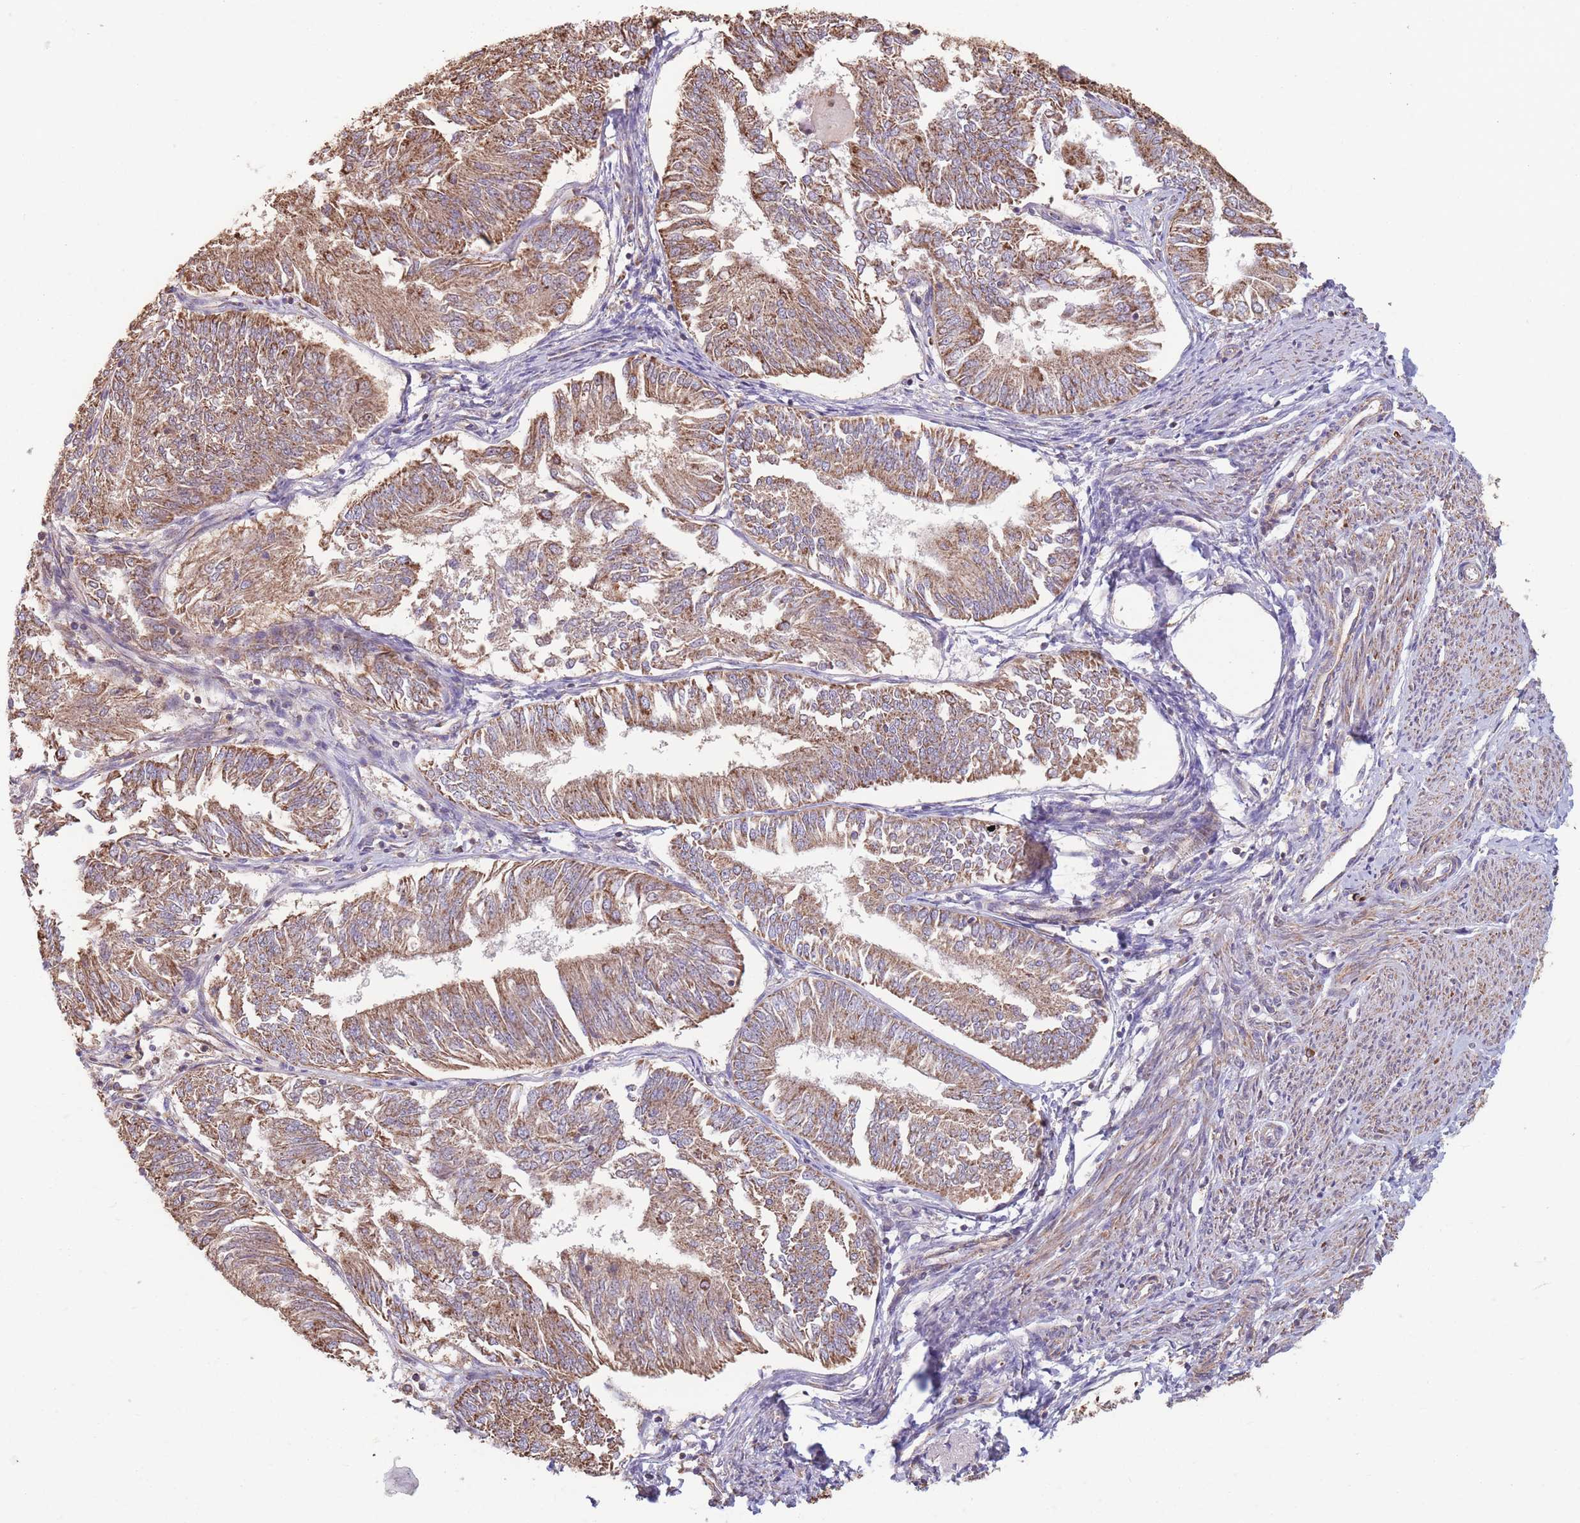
{"staining": {"intensity": "moderate", "quantity": ">75%", "location": "cytoplasmic/membranous"}, "tissue": "endometrial cancer", "cell_type": "Tumor cells", "image_type": "cancer", "snomed": [{"axis": "morphology", "description": "Adenocarcinoma, NOS"}, {"axis": "topography", "description": "Endometrium"}], "caption": "A high-resolution photomicrograph shows IHC staining of endometrial cancer (adenocarcinoma), which reveals moderate cytoplasmic/membranous staining in approximately >75% of tumor cells. (DAB IHC, brown staining for protein, blue staining for nuclei).", "gene": "KIF16B", "patient": {"sex": "female", "age": 58}}